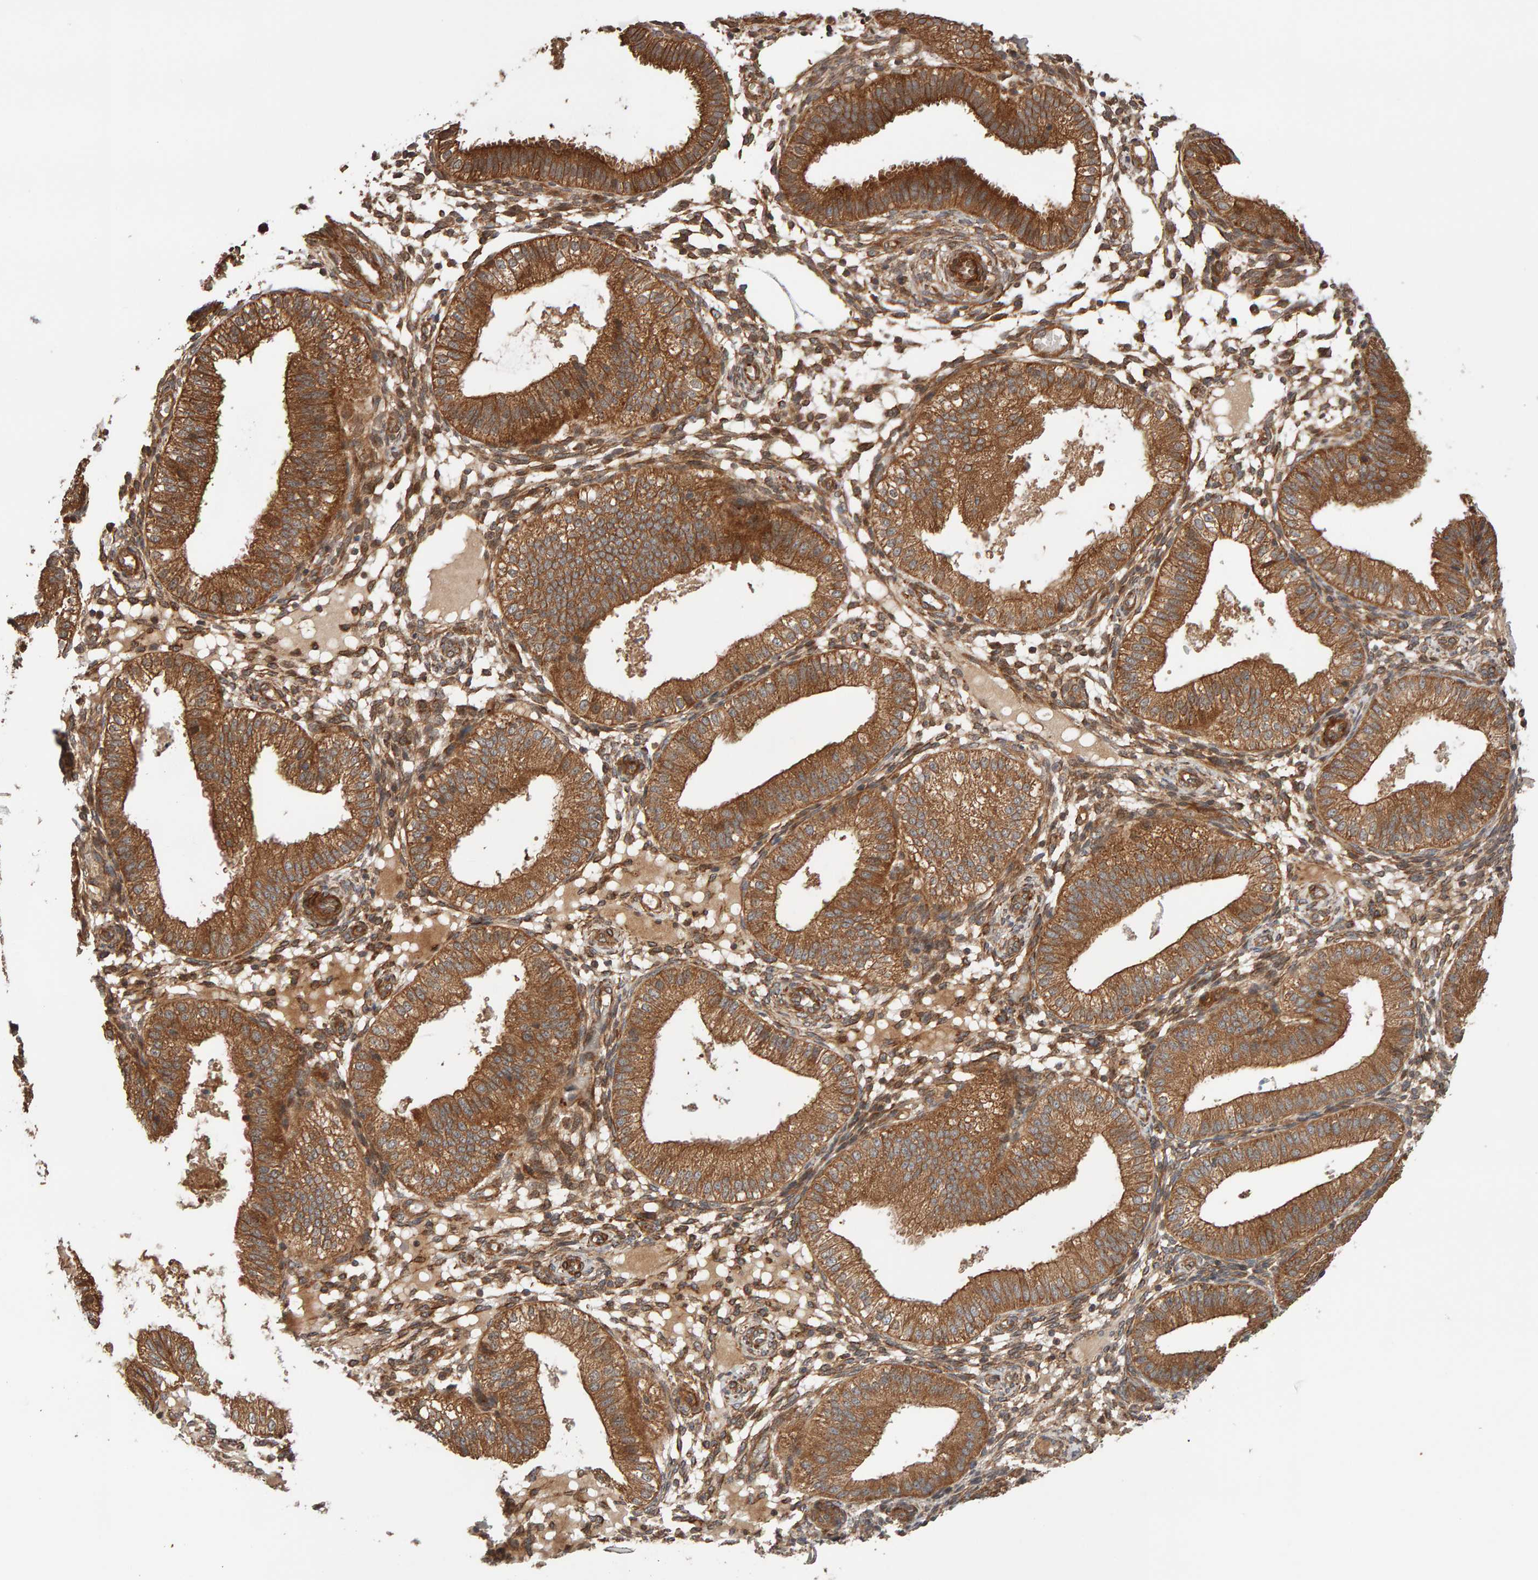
{"staining": {"intensity": "moderate", "quantity": ">75%", "location": "cytoplasmic/membranous"}, "tissue": "endometrium", "cell_type": "Cells in endometrial stroma", "image_type": "normal", "snomed": [{"axis": "morphology", "description": "Normal tissue, NOS"}, {"axis": "topography", "description": "Endometrium"}], "caption": "Immunohistochemistry micrograph of normal endometrium stained for a protein (brown), which reveals medium levels of moderate cytoplasmic/membranous staining in about >75% of cells in endometrial stroma.", "gene": "SYNRG", "patient": {"sex": "female", "age": 39}}